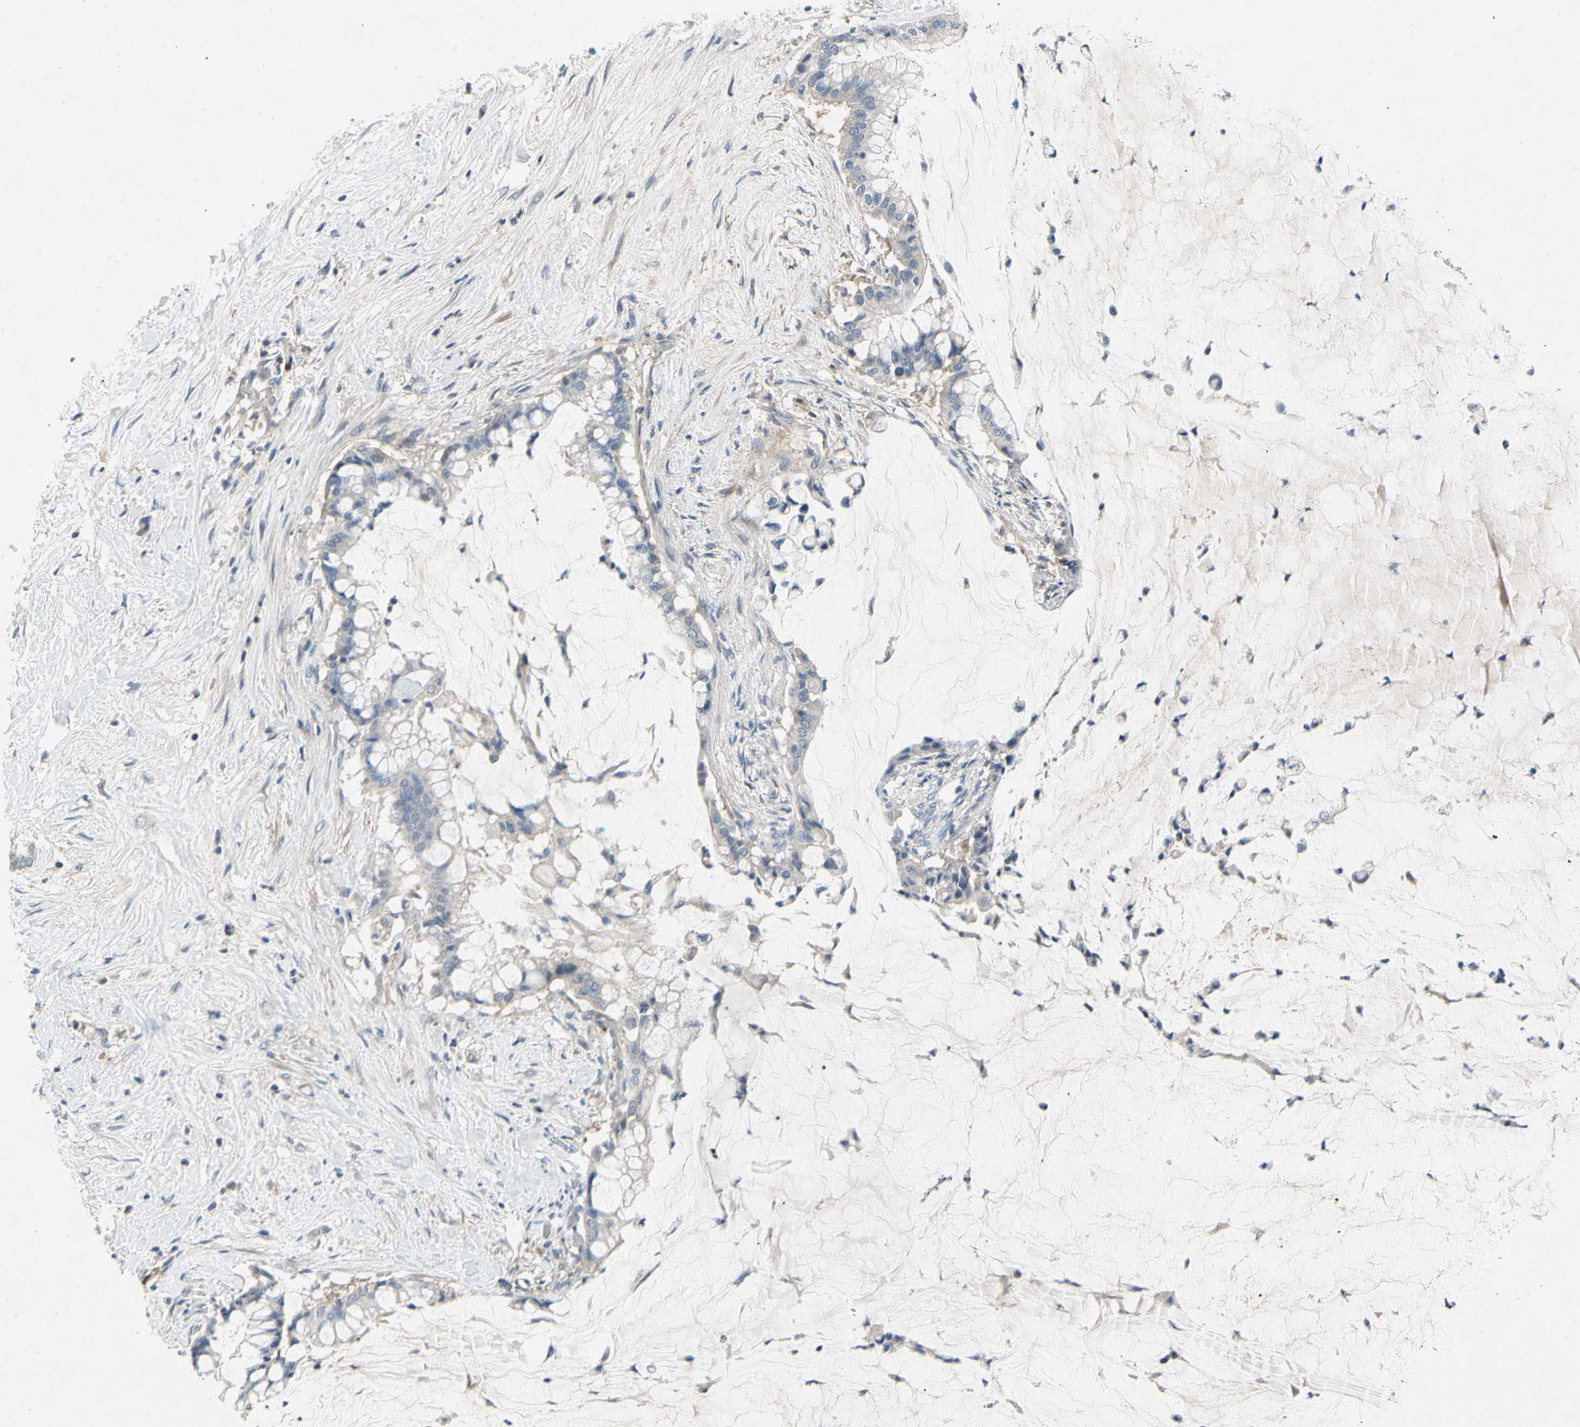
{"staining": {"intensity": "negative", "quantity": "none", "location": "none"}, "tissue": "pancreatic cancer", "cell_type": "Tumor cells", "image_type": "cancer", "snomed": [{"axis": "morphology", "description": "Adenocarcinoma, NOS"}, {"axis": "topography", "description": "Pancreas"}], "caption": "High power microscopy micrograph of an immunohistochemistry image of pancreatic cancer, revealing no significant positivity in tumor cells.", "gene": "ALPL", "patient": {"sex": "male", "age": 41}}